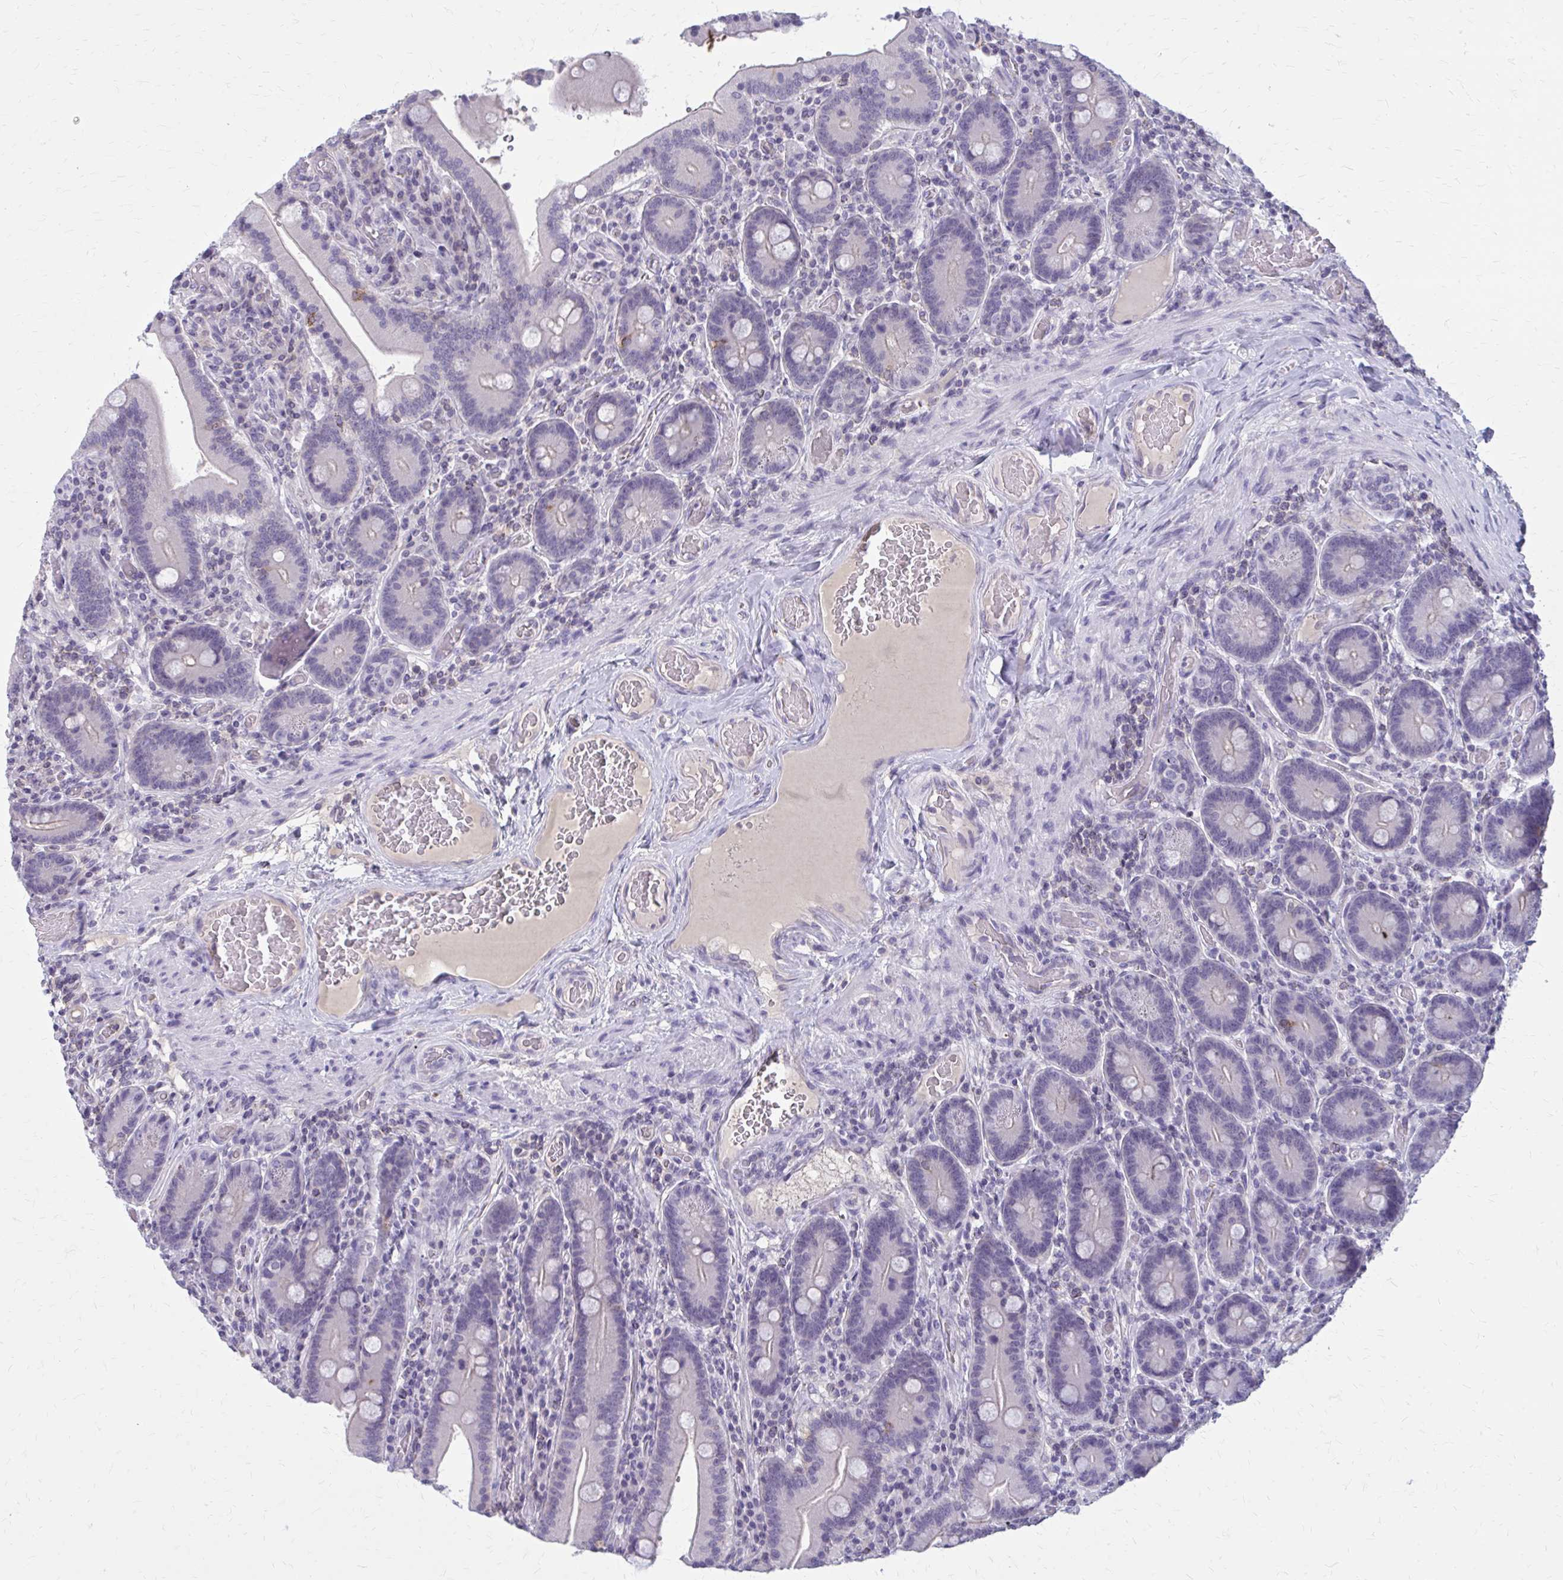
{"staining": {"intensity": "strong", "quantity": "<25%", "location": "cytoplasmic/membranous"}, "tissue": "duodenum", "cell_type": "Glandular cells", "image_type": "normal", "snomed": [{"axis": "morphology", "description": "Normal tissue, NOS"}, {"axis": "topography", "description": "Duodenum"}], "caption": "Immunohistochemical staining of benign duodenum reveals strong cytoplasmic/membranous protein positivity in approximately <25% of glandular cells.", "gene": "OR4A47", "patient": {"sex": "female", "age": 62}}